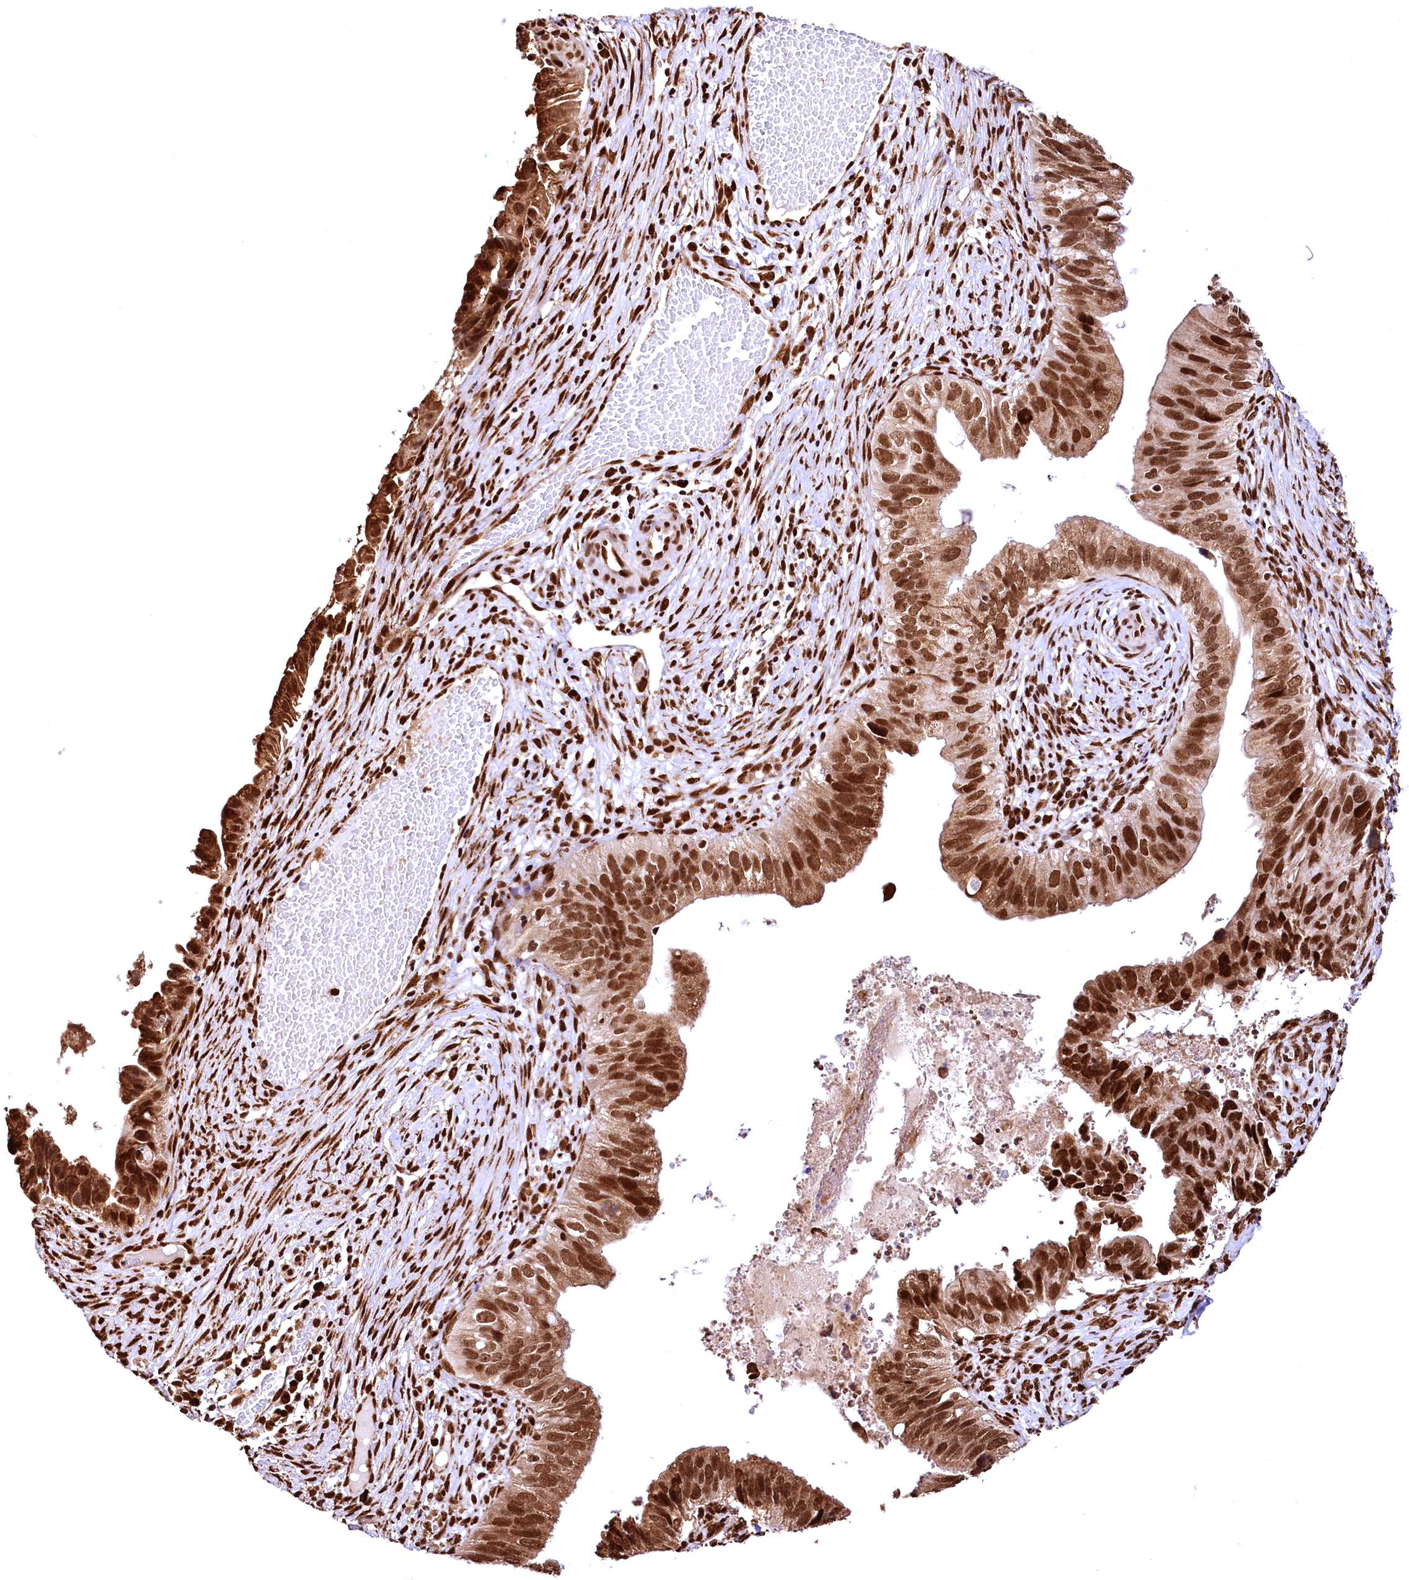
{"staining": {"intensity": "strong", "quantity": ">75%", "location": "nuclear"}, "tissue": "cervical cancer", "cell_type": "Tumor cells", "image_type": "cancer", "snomed": [{"axis": "morphology", "description": "Adenocarcinoma, NOS"}, {"axis": "topography", "description": "Cervix"}], "caption": "The histopathology image reveals staining of cervical cancer, revealing strong nuclear protein expression (brown color) within tumor cells.", "gene": "PDS5B", "patient": {"sex": "female", "age": 42}}